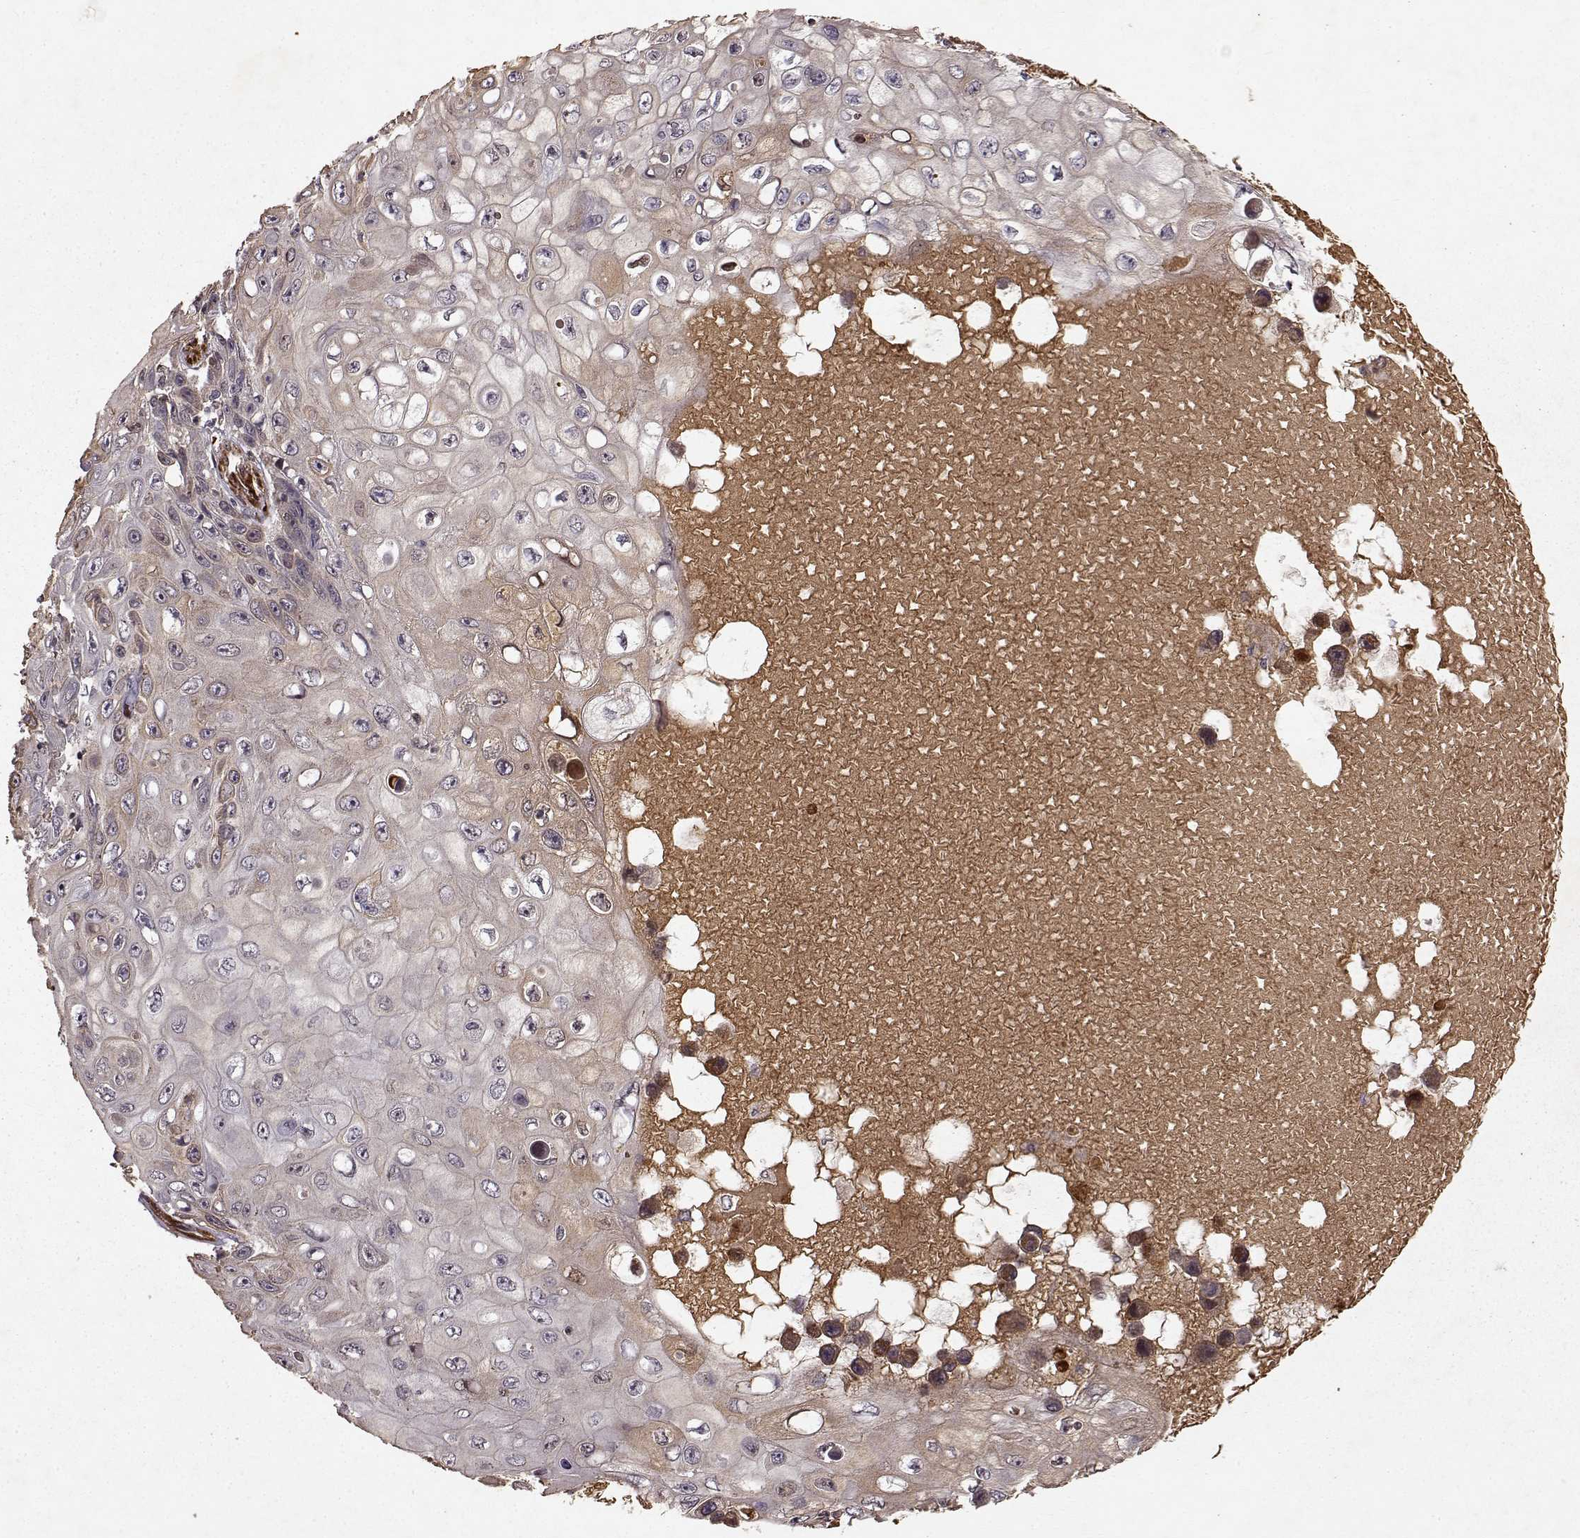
{"staining": {"intensity": "weak", "quantity": "<25%", "location": "cytoplasmic/membranous"}, "tissue": "skin cancer", "cell_type": "Tumor cells", "image_type": "cancer", "snomed": [{"axis": "morphology", "description": "Squamous cell carcinoma, NOS"}, {"axis": "topography", "description": "Skin"}], "caption": "DAB (3,3'-diaminobenzidine) immunohistochemical staining of human skin squamous cell carcinoma reveals no significant expression in tumor cells.", "gene": "FSTL1", "patient": {"sex": "male", "age": 82}}